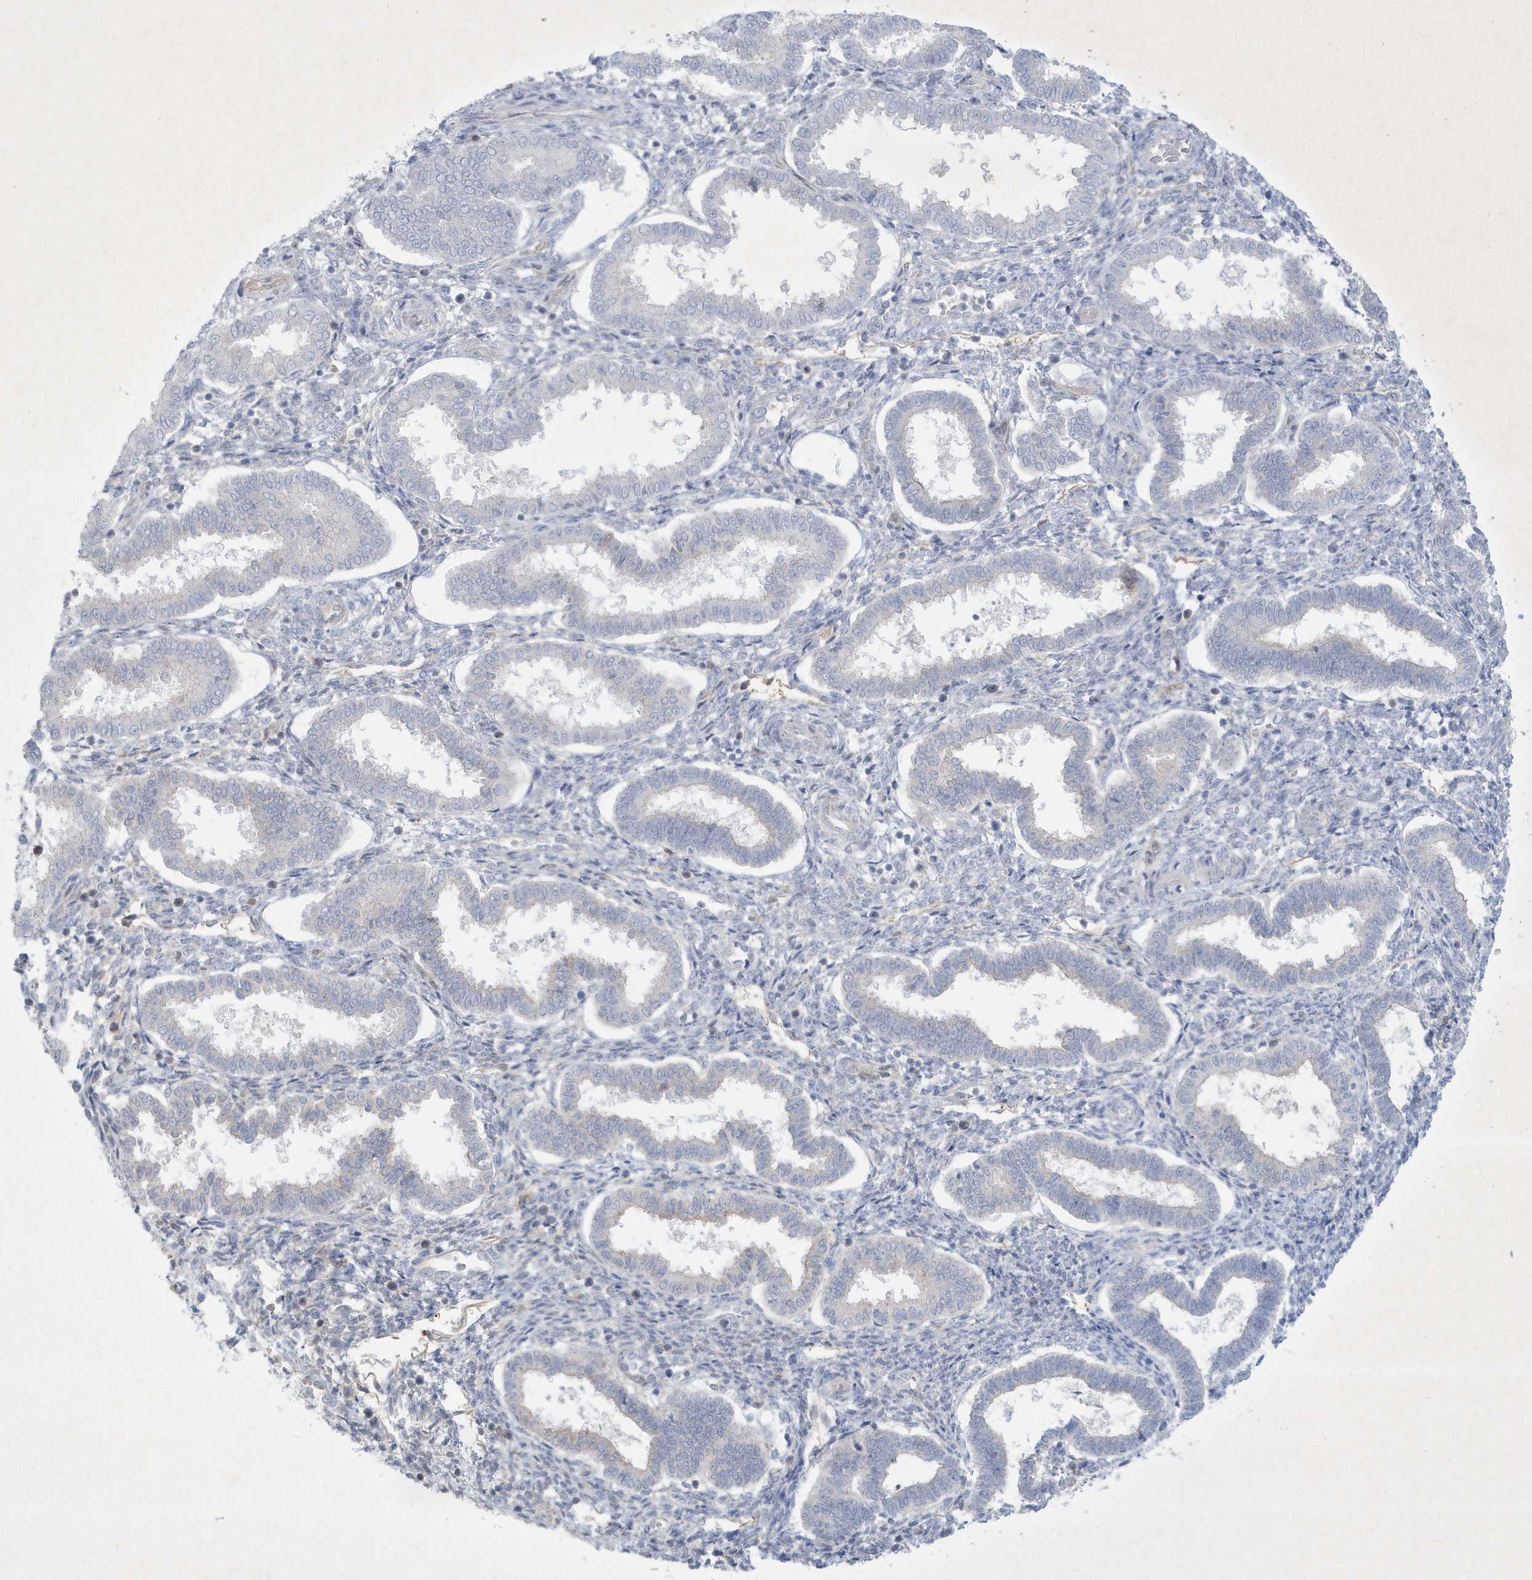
{"staining": {"intensity": "negative", "quantity": "none", "location": "none"}, "tissue": "endometrium", "cell_type": "Cells in endometrial stroma", "image_type": "normal", "snomed": [{"axis": "morphology", "description": "Normal tissue, NOS"}, {"axis": "topography", "description": "Endometrium"}], "caption": "This photomicrograph is of normal endometrium stained with immunohistochemistry to label a protein in brown with the nuclei are counter-stained blue. There is no expression in cells in endometrial stroma.", "gene": "CCDC24", "patient": {"sex": "female", "age": 24}}